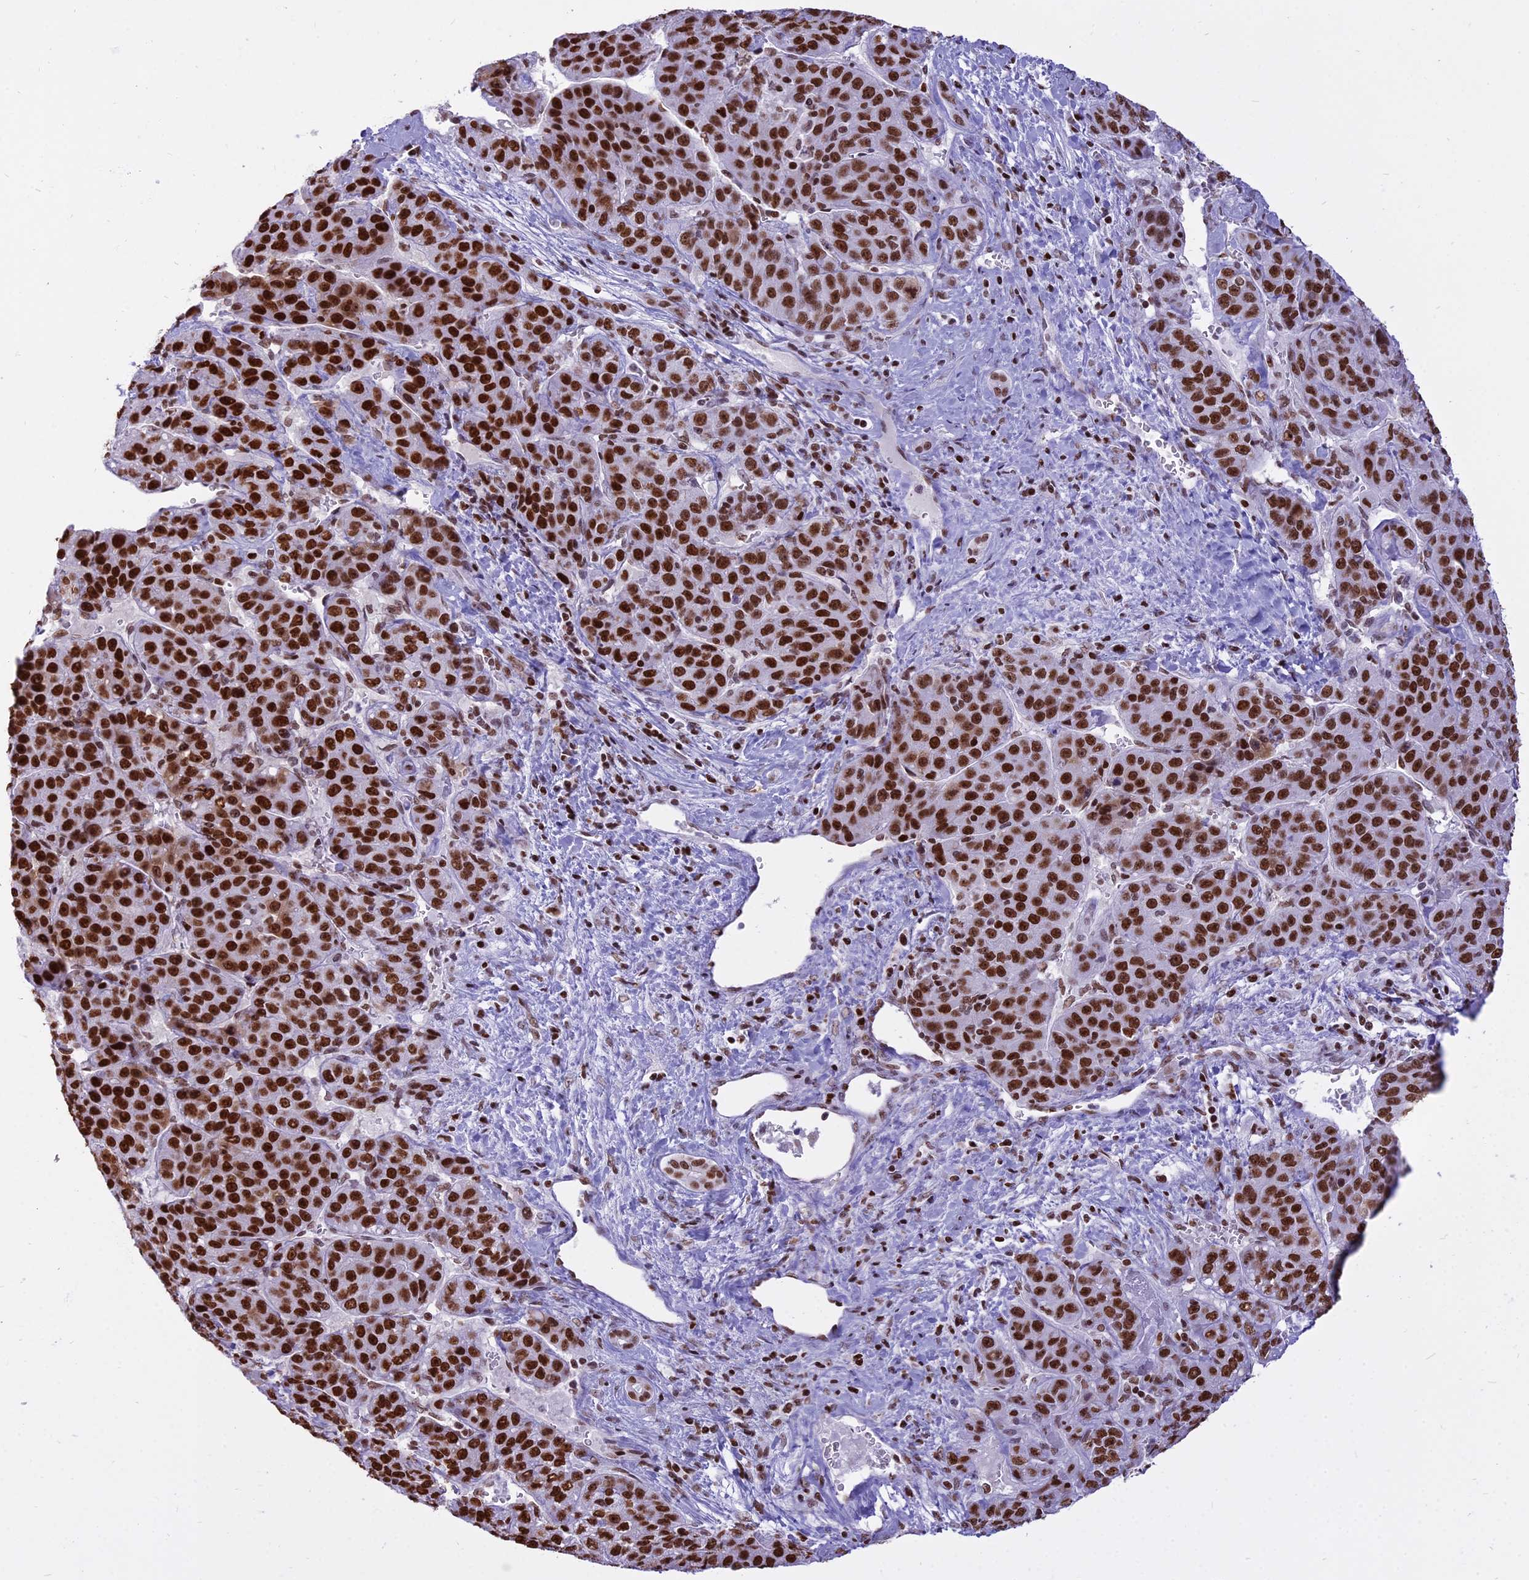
{"staining": {"intensity": "strong", "quantity": ">75%", "location": "nuclear"}, "tissue": "liver cancer", "cell_type": "Tumor cells", "image_type": "cancer", "snomed": [{"axis": "morphology", "description": "Carcinoma, Hepatocellular, NOS"}, {"axis": "topography", "description": "Liver"}], "caption": "There is high levels of strong nuclear staining in tumor cells of liver hepatocellular carcinoma, as demonstrated by immunohistochemical staining (brown color).", "gene": "PARP1", "patient": {"sex": "female", "age": 53}}